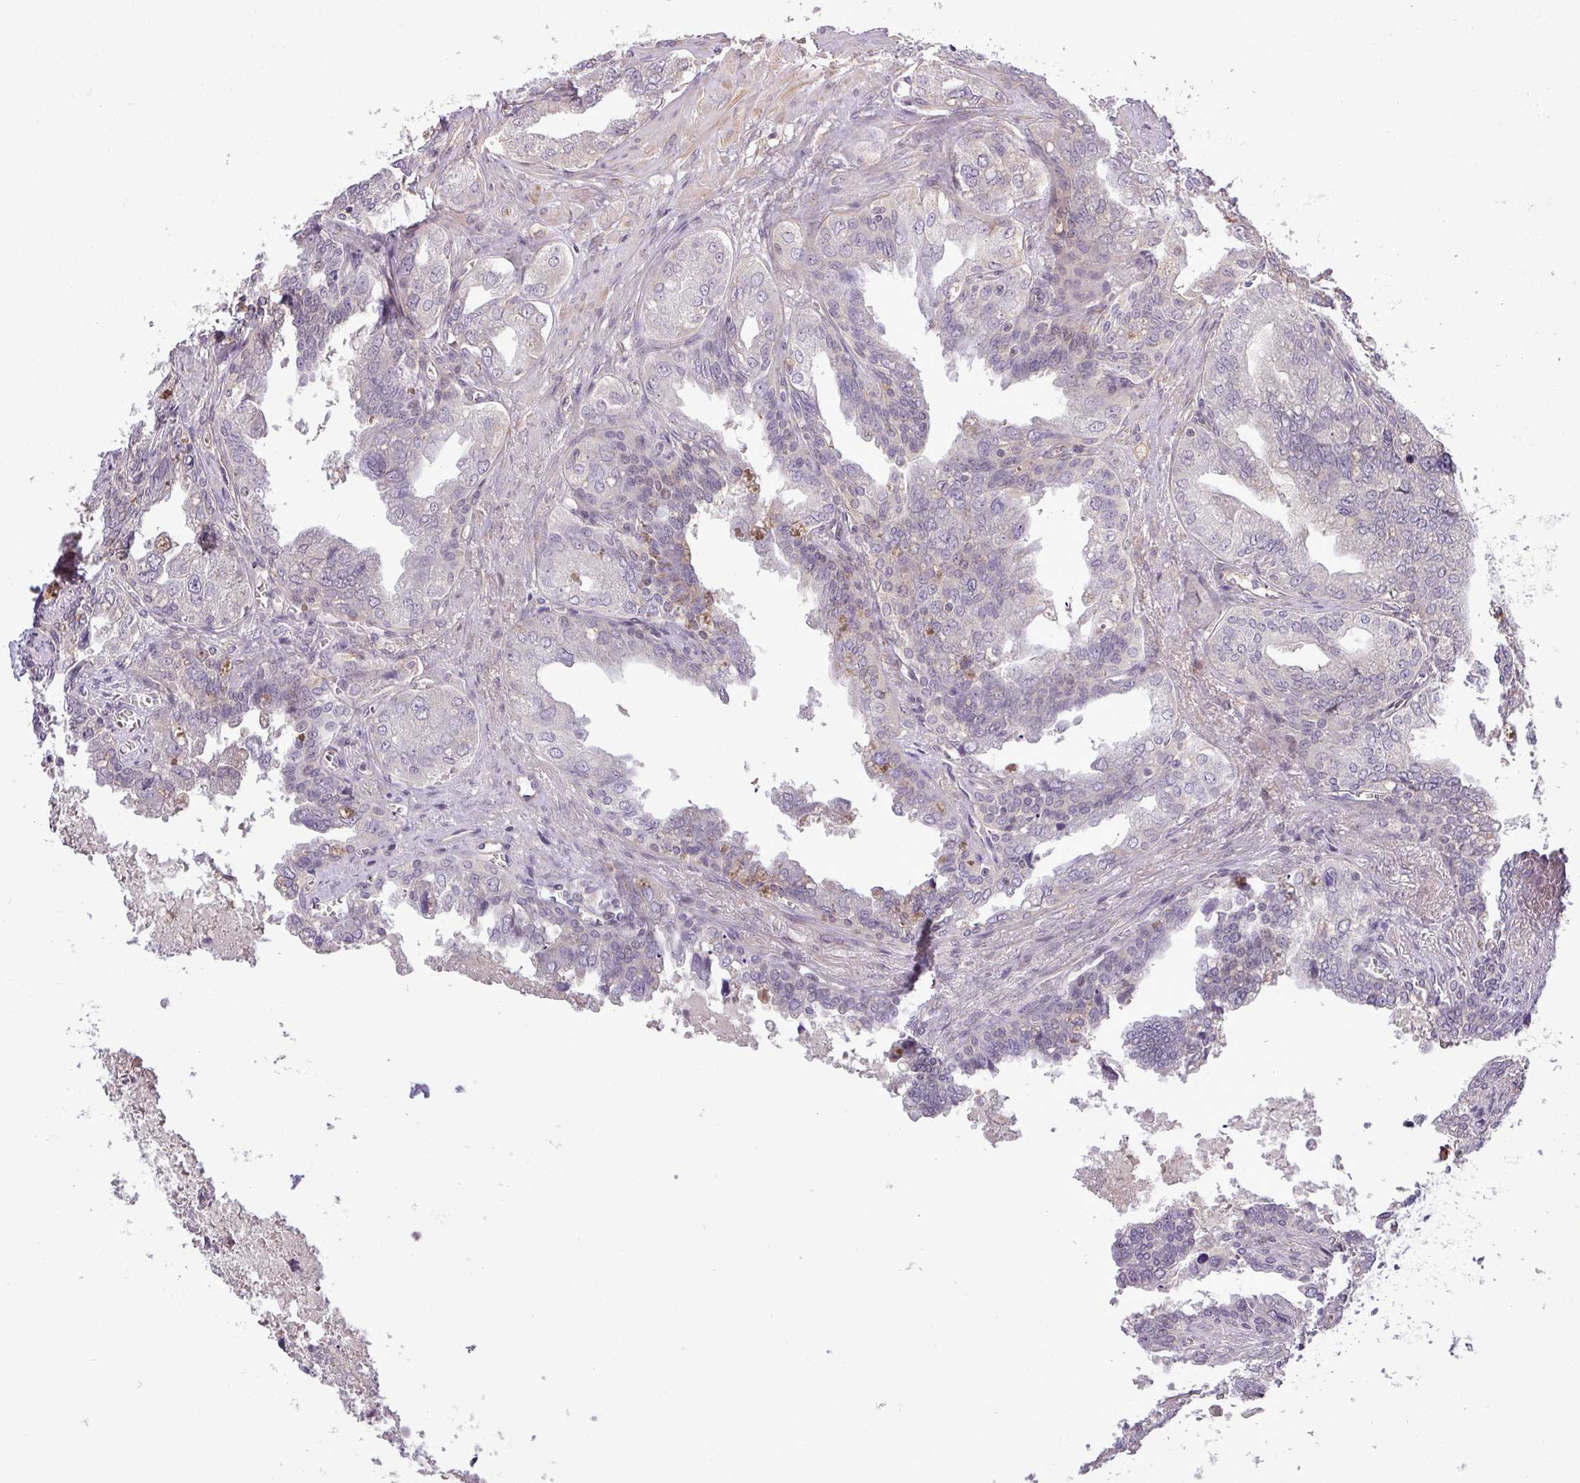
{"staining": {"intensity": "negative", "quantity": "none", "location": "none"}, "tissue": "seminal vesicle", "cell_type": "Glandular cells", "image_type": "normal", "snomed": [{"axis": "morphology", "description": "Normal tissue, NOS"}, {"axis": "topography", "description": "Seminal veicle"}], "caption": "Glandular cells are negative for brown protein staining in unremarkable seminal vesicle. Nuclei are stained in blue.", "gene": "PDRG1", "patient": {"sex": "male", "age": 67}}